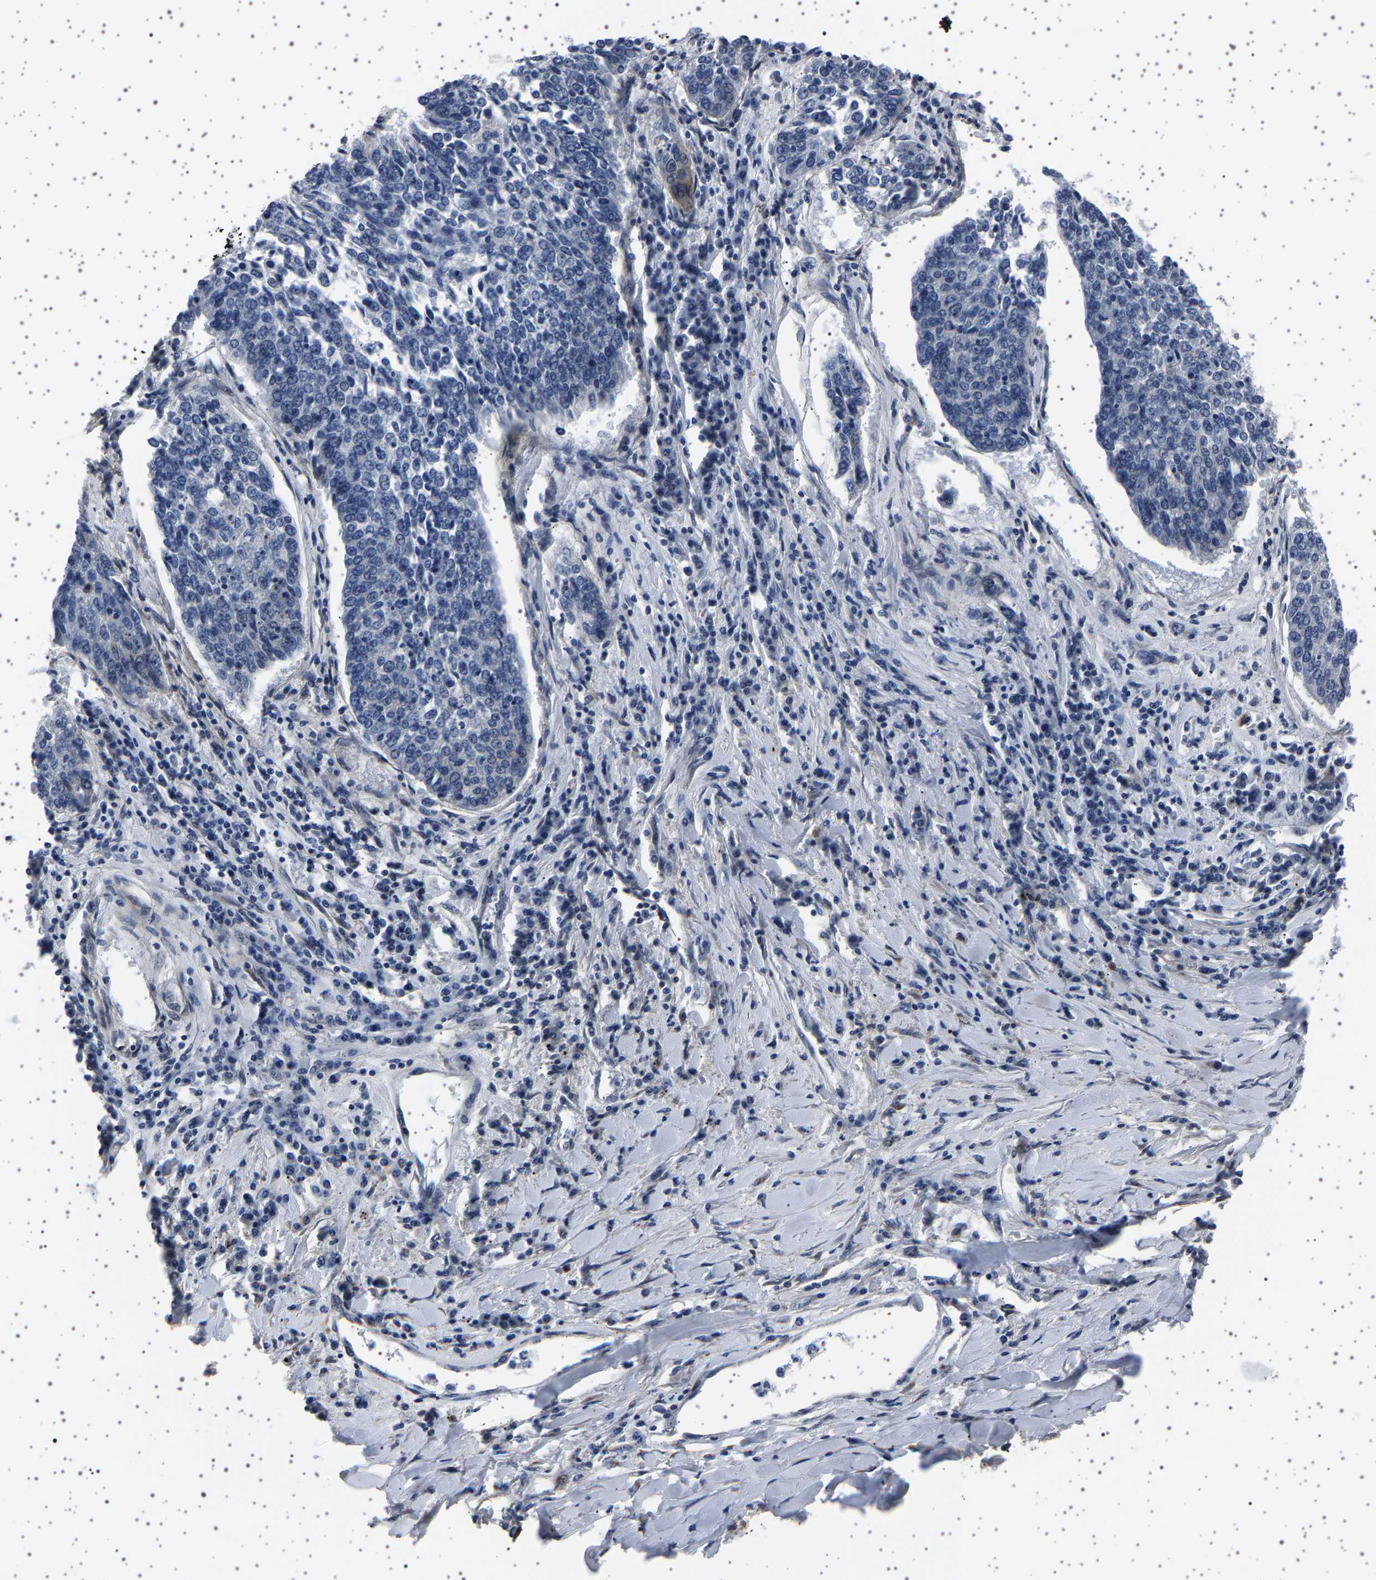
{"staining": {"intensity": "negative", "quantity": "none", "location": "none"}, "tissue": "lung cancer", "cell_type": "Tumor cells", "image_type": "cancer", "snomed": [{"axis": "morphology", "description": "Normal tissue, NOS"}, {"axis": "morphology", "description": "Squamous cell carcinoma, NOS"}, {"axis": "topography", "description": "Cartilage tissue"}, {"axis": "topography", "description": "Bronchus"}, {"axis": "topography", "description": "Lung"}], "caption": "Image shows no significant protein staining in tumor cells of lung cancer (squamous cell carcinoma). (IHC, brightfield microscopy, high magnification).", "gene": "PAK5", "patient": {"sex": "female", "age": 49}}